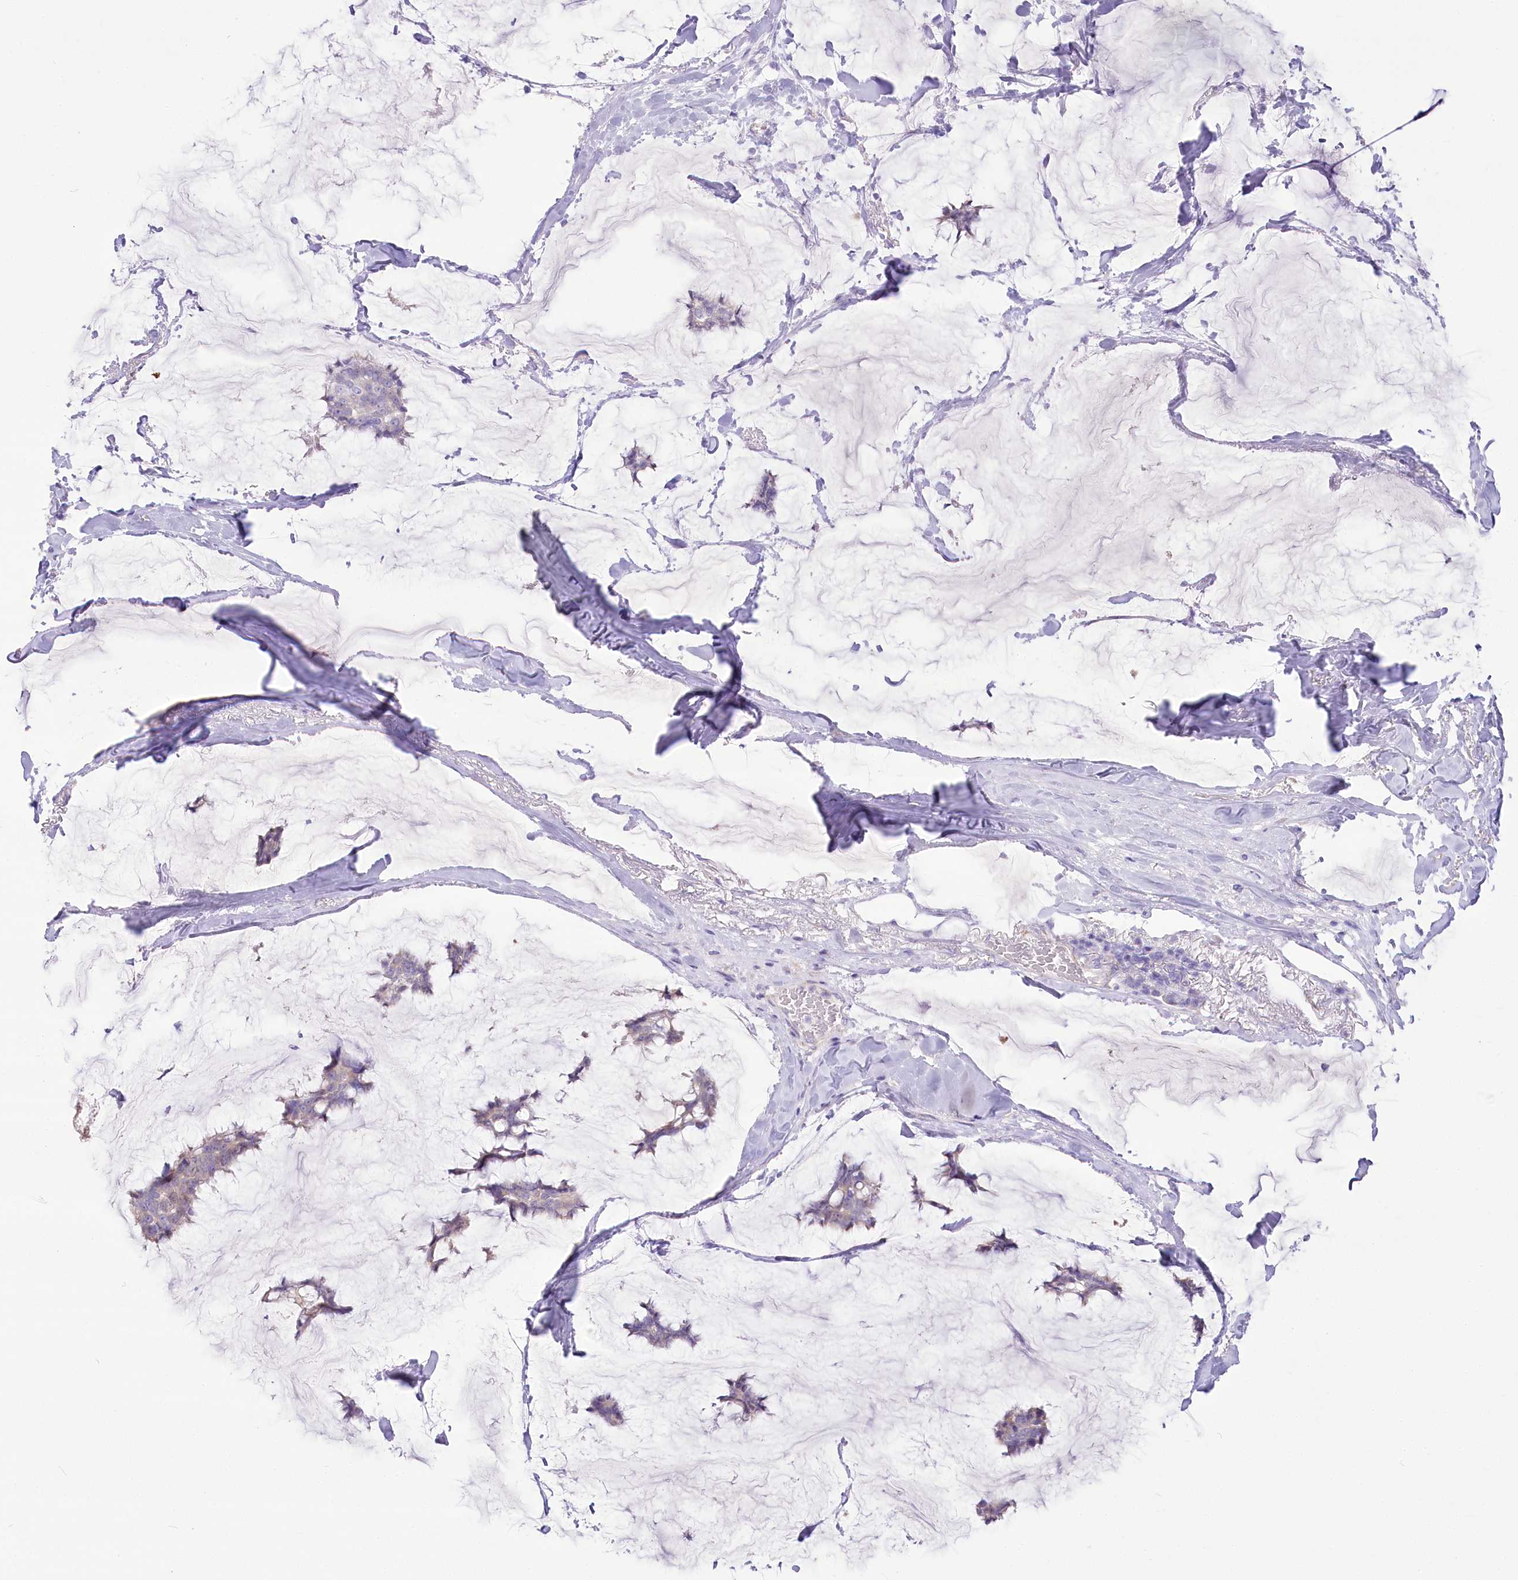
{"staining": {"intensity": "negative", "quantity": "none", "location": "none"}, "tissue": "breast cancer", "cell_type": "Tumor cells", "image_type": "cancer", "snomed": [{"axis": "morphology", "description": "Duct carcinoma"}, {"axis": "topography", "description": "Breast"}], "caption": "Human breast infiltrating ductal carcinoma stained for a protein using IHC exhibits no positivity in tumor cells.", "gene": "ANGPTL3", "patient": {"sex": "female", "age": 93}}